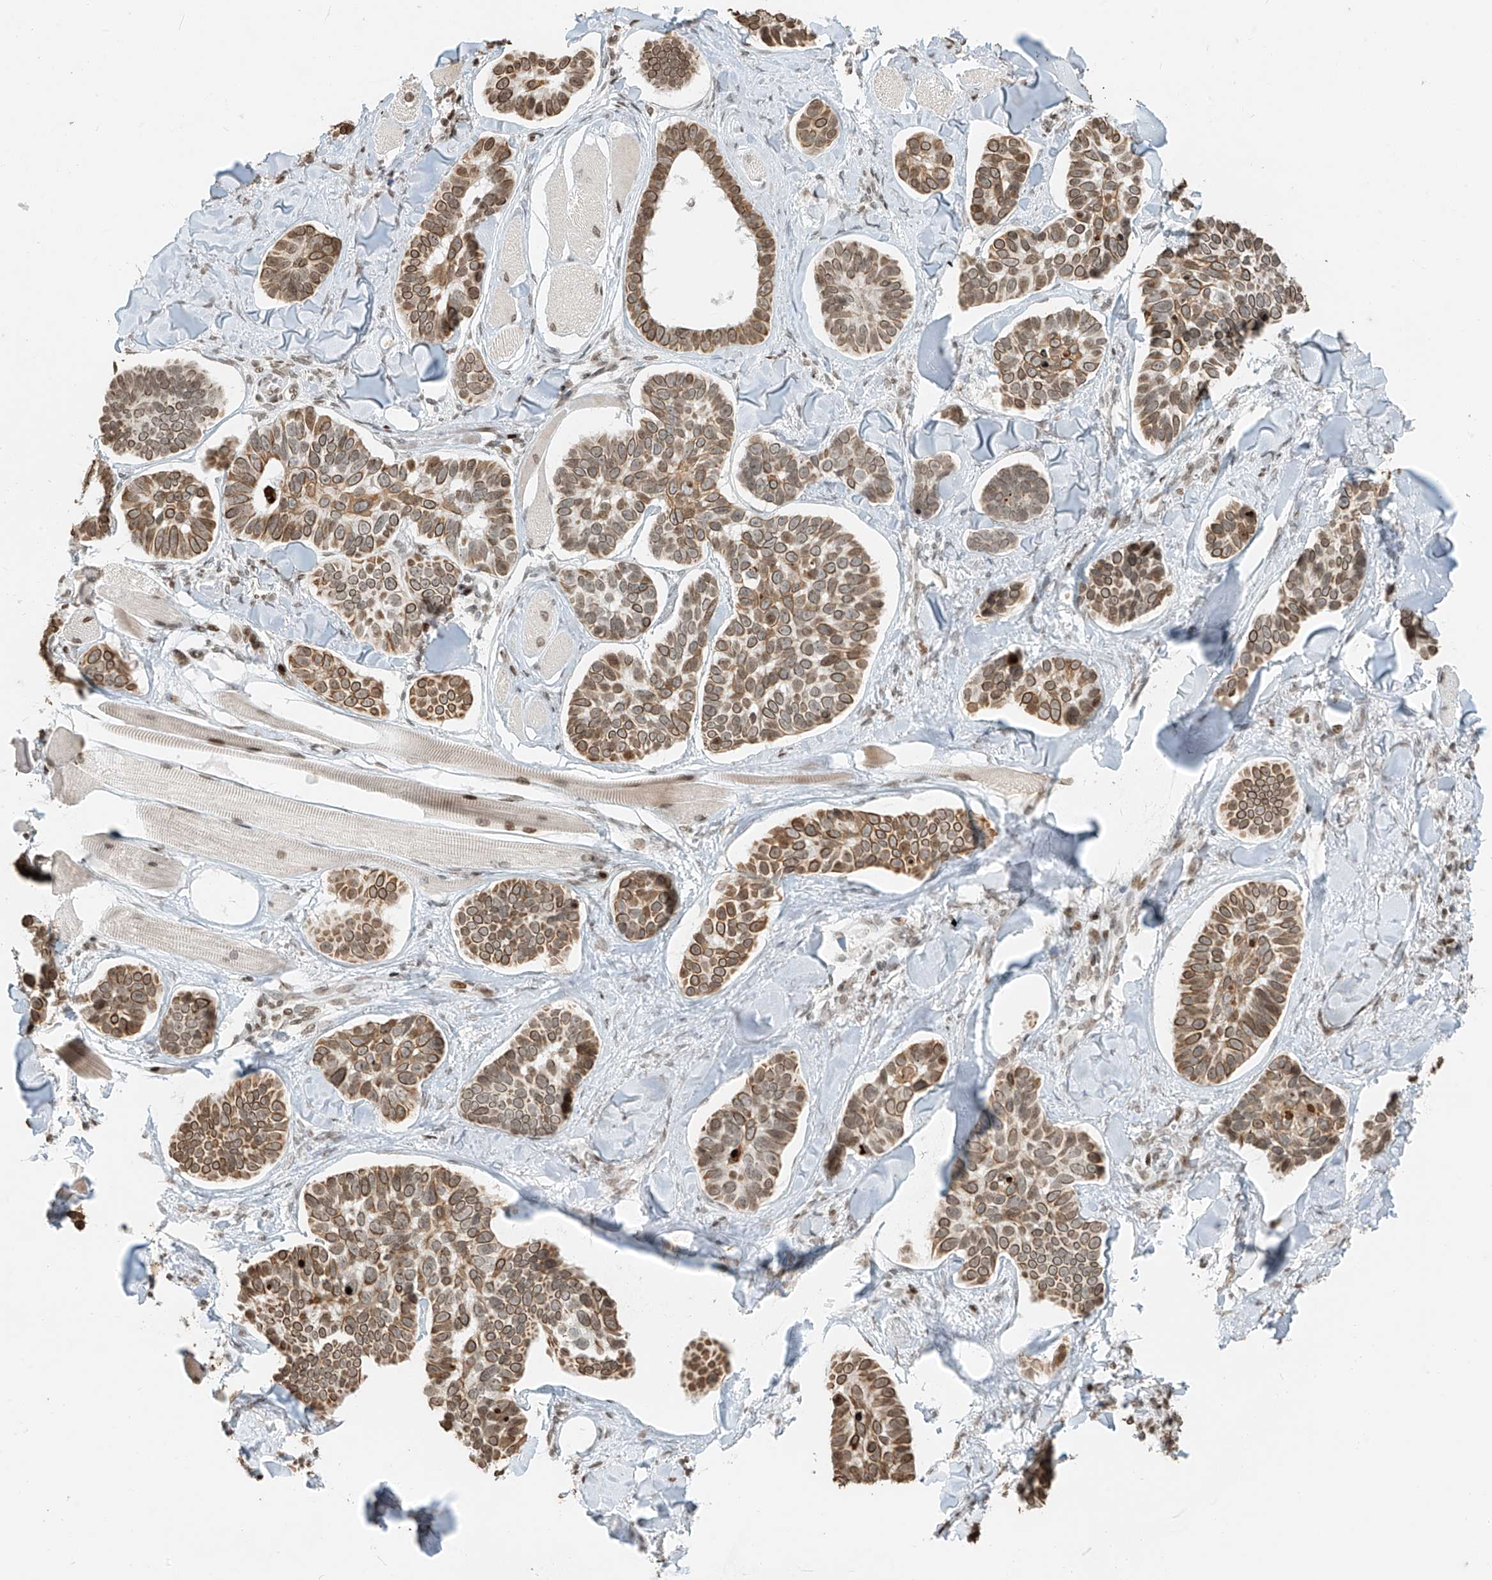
{"staining": {"intensity": "moderate", "quantity": ">75%", "location": "cytoplasmic/membranous,nuclear"}, "tissue": "skin cancer", "cell_type": "Tumor cells", "image_type": "cancer", "snomed": [{"axis": "morphology", "description": "Basal cell carcinoma"}, {"axis": "topography", "description": "Skin"}], "caption": "This is an image of immunohistochemistry staining of skin basal cell carcinoma, which shows moderate expression in the cytoplasmic/membranous and nuclear of tumor cells.", "gene": "C17orf58", "patient": {"sex": "male", "age": 62}}